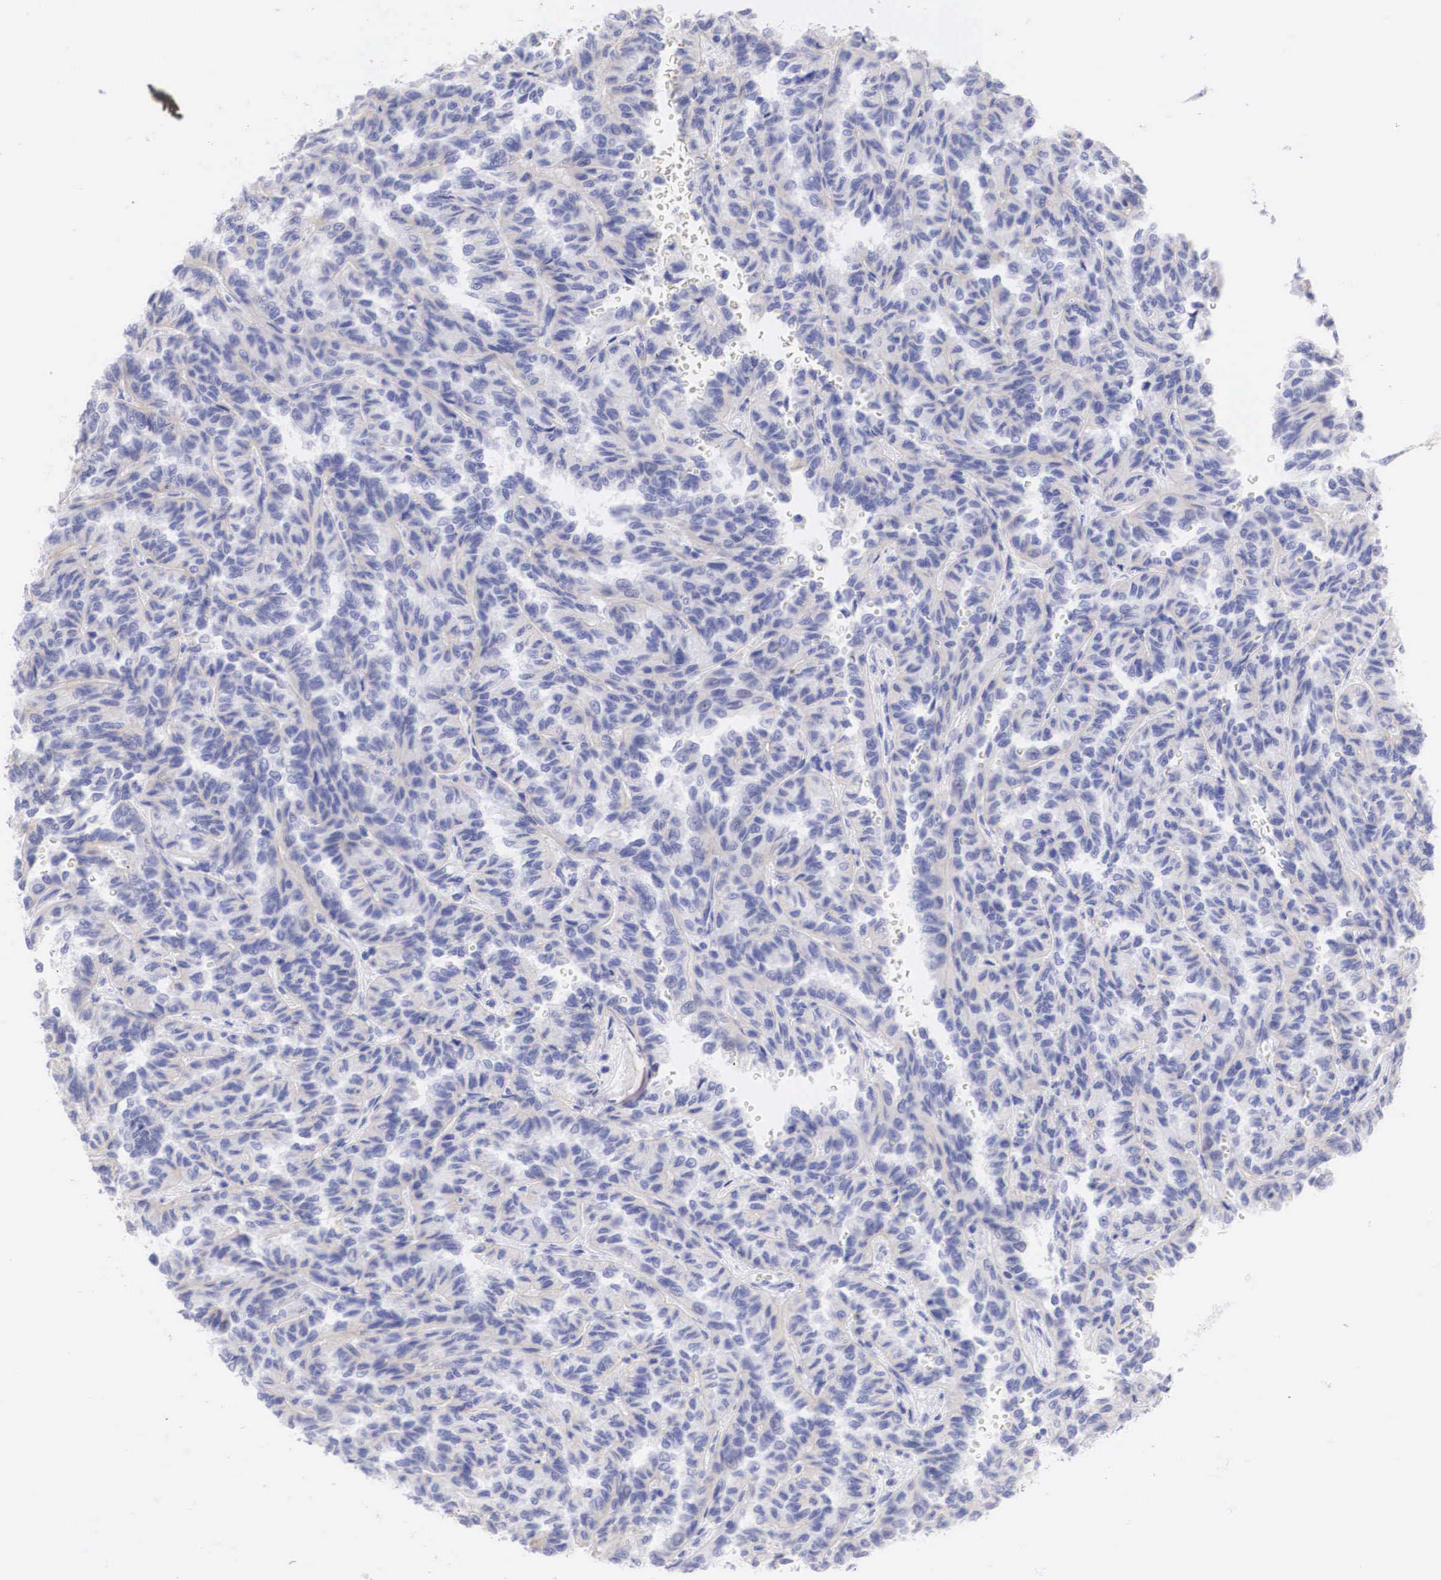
{"staining": {"intensity": "weak", "quantity": ">75%", "location": "cytoplasmic/membranous"}, "tissue": "renal cancer", "cell_type": "Tumor cells", "image_type": "cancer", "snomed": [{"axis": "morphology", "description": "Inflammation, NOS"}, {"axis": "morphology", "description": "Adenocarcinoma, NOS"}, {"axis": "topography", "description": "Kidney"}], "caption": "Tumor cells show low levels of weak cytoplasmic/membranous staining in approximately >75% of cells in human adenocarcinoma (renal).", "gene": "ERBB2", "patient": {"sex": "male", "age": 68}}